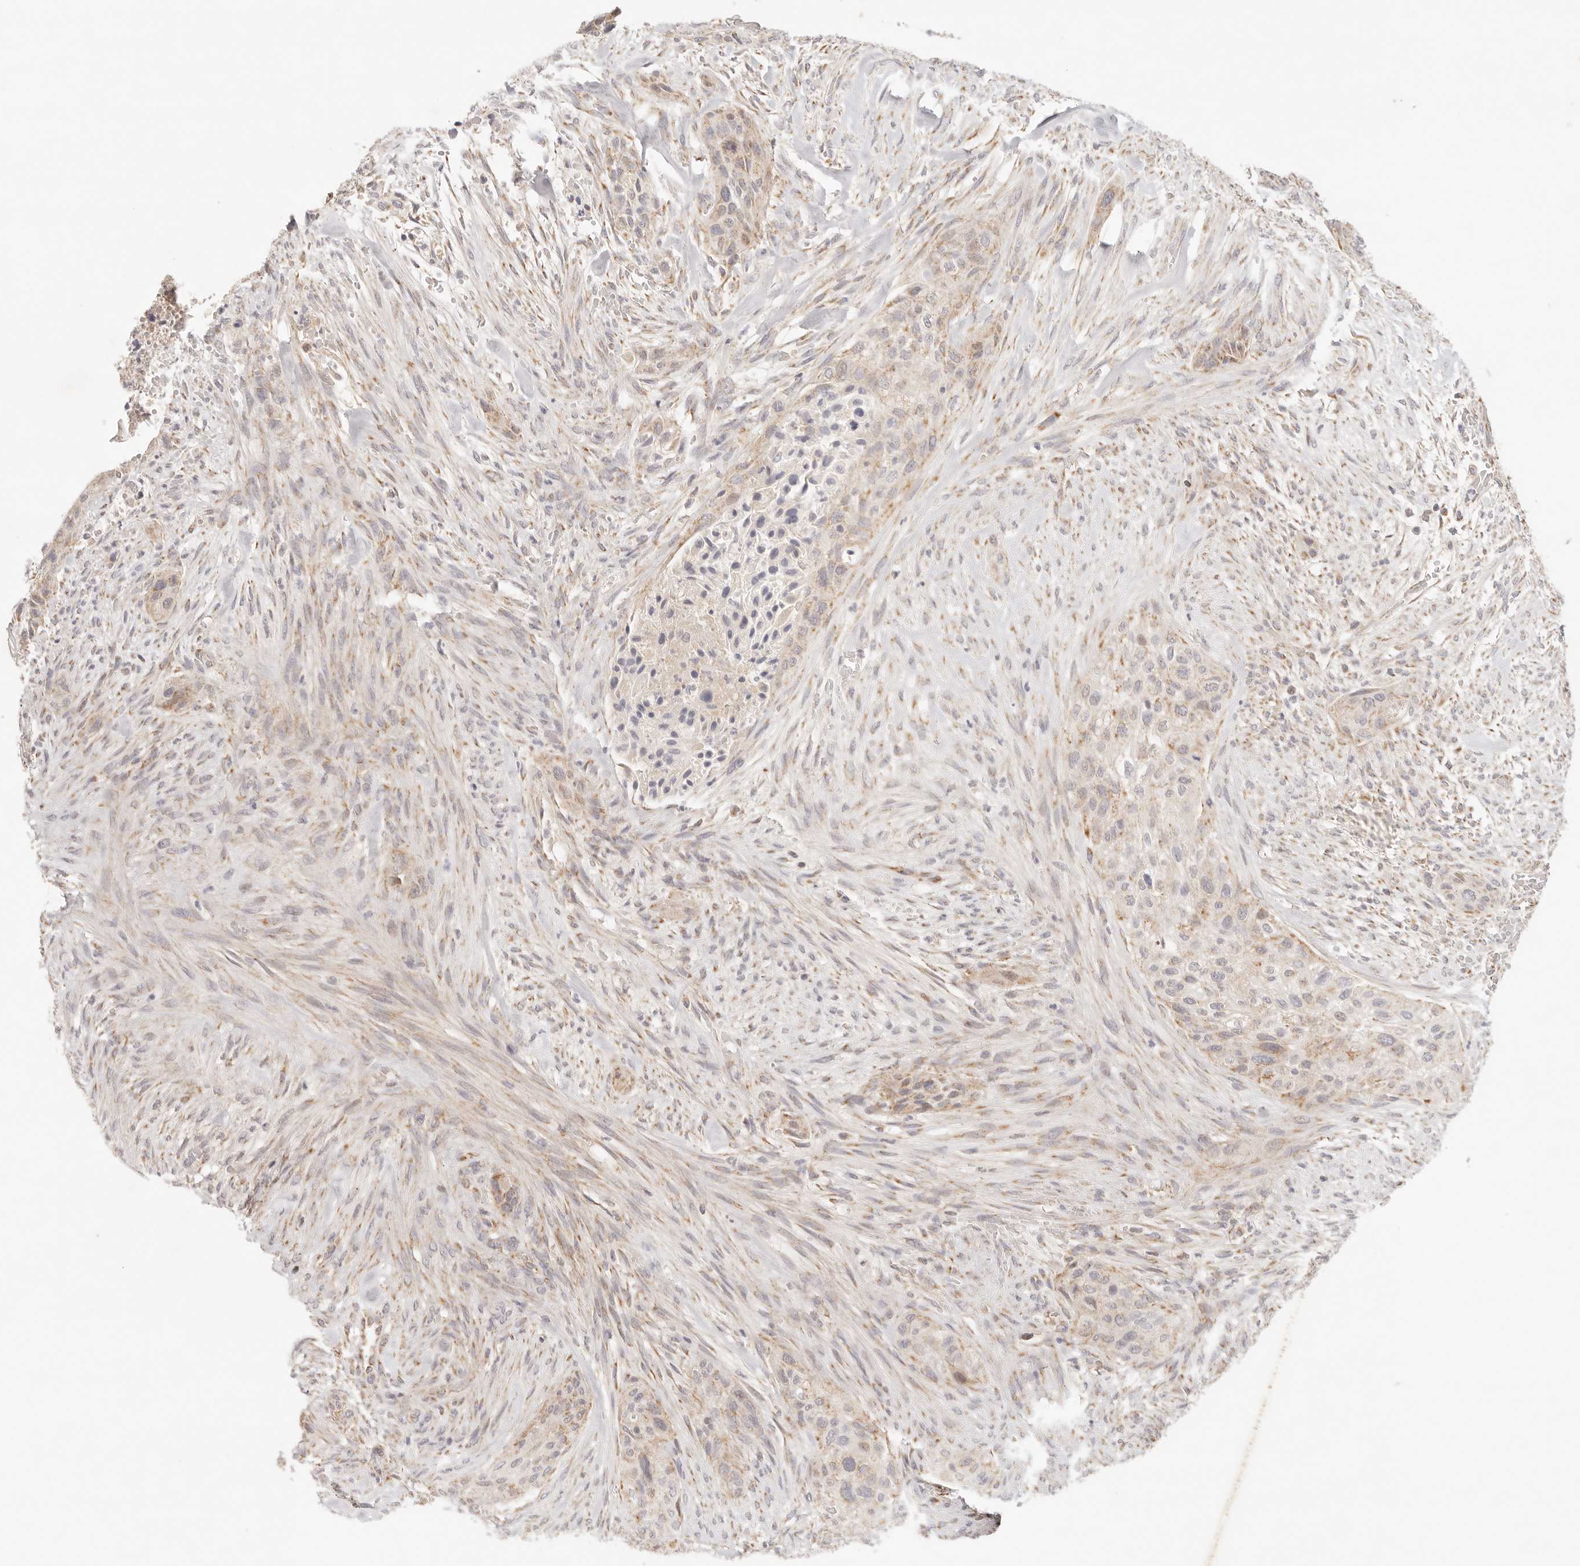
{"staining": {"intensity": "moderate", "quantity": "25%-75%", "location": "cytoplasmic/membranous"}, "tissue": "urothelial cancer", "cell_type": "Tumor cells", "image_type": "cancer", "snomed": [{"axis": "morphology", "description": "Urothelial carcinoma, High grade"}, {"axis": "topography", "description": "Urinary bladder"}], "caption": "Immunohistochemistry of human urothelial cancer displays medium levels of moderate cytoplasmic/membranous expression in about 25%-75% of tumor cells.", "gene": "COA6", "patient": {"sex": "male", "age": 35}}